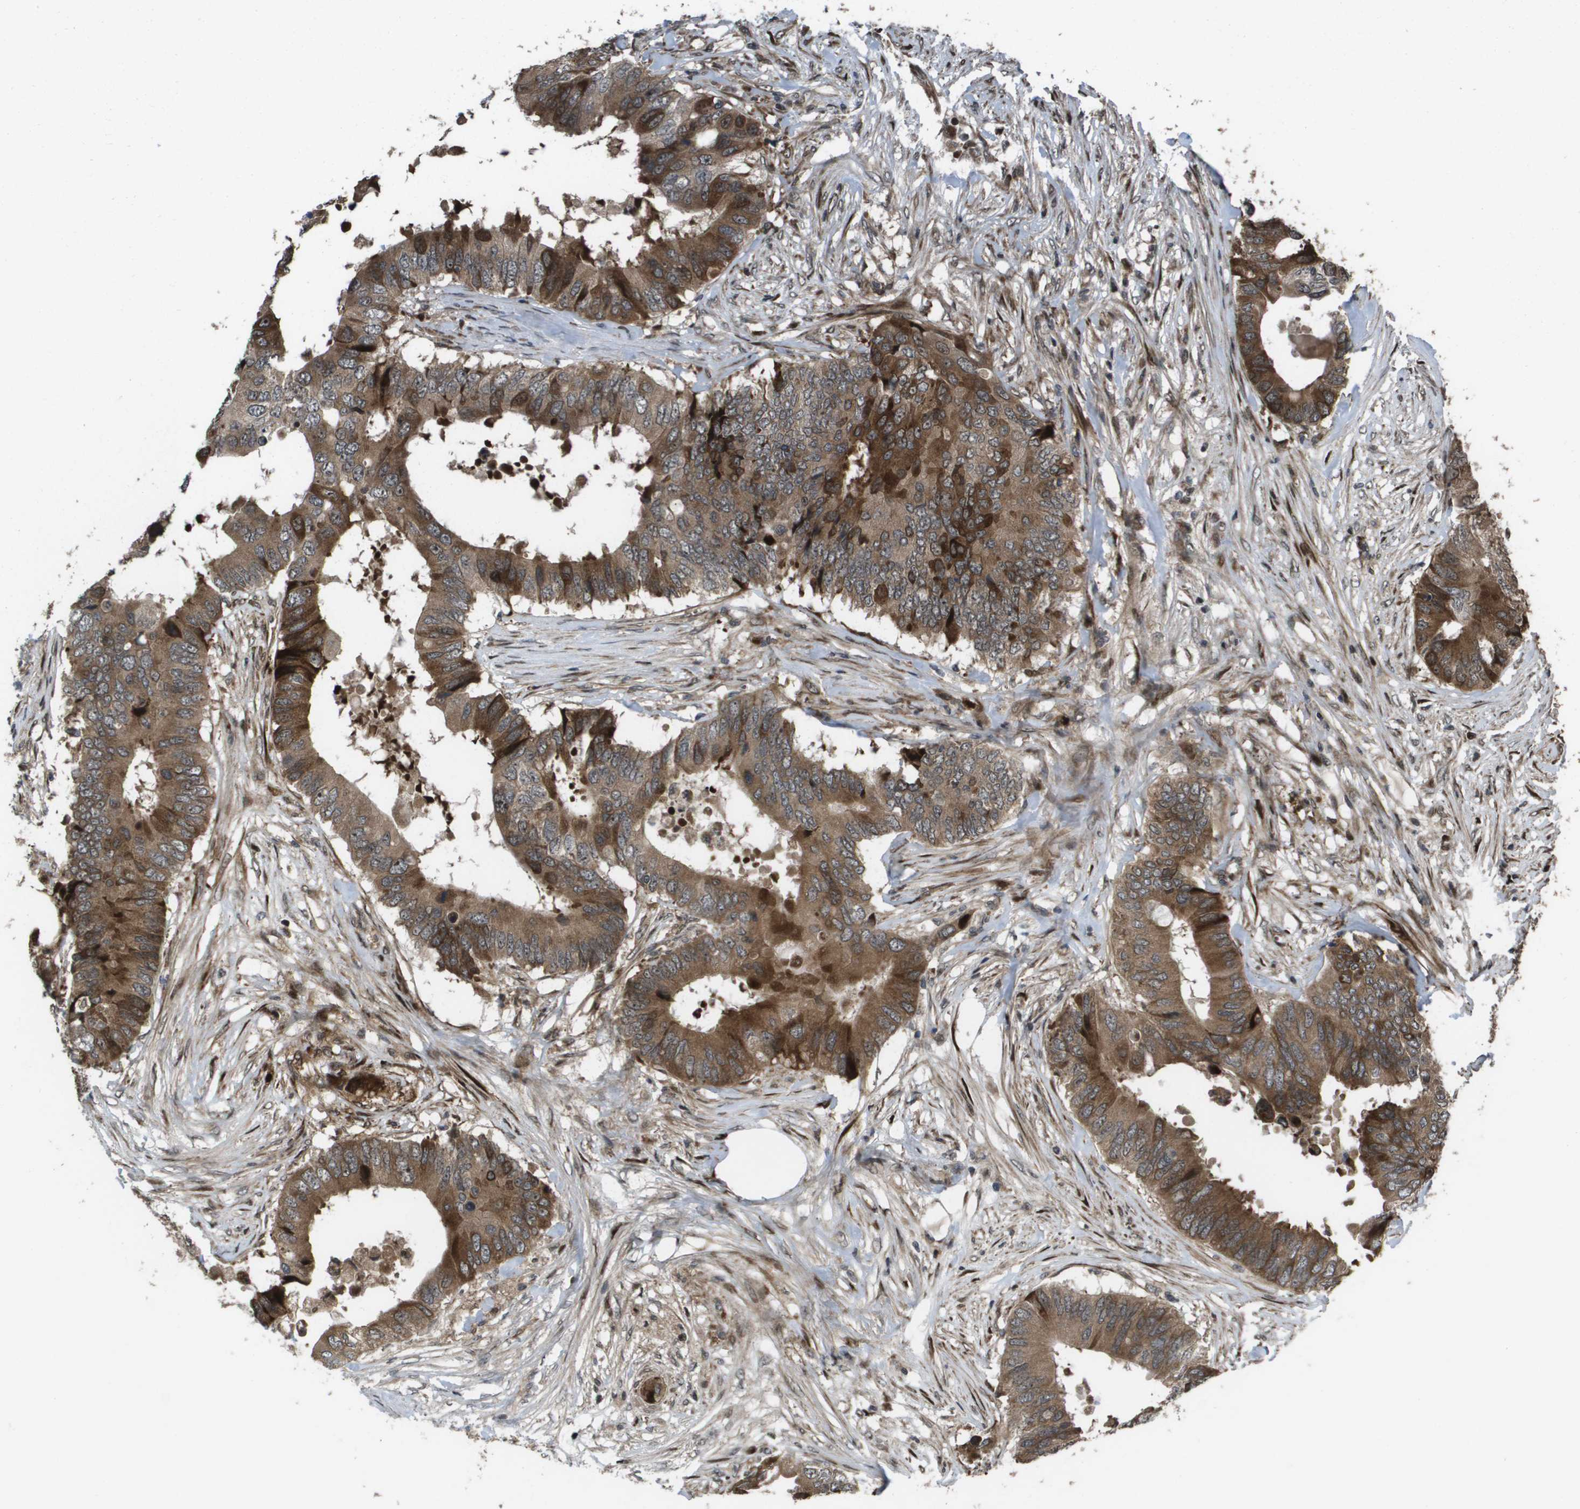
{"staining": {"intensity": "moderate", "quantity": ">75%", "location": "cytoplasmic/membranous"}, "tissue": "colorectal cancer", "cell_type": "Tumor cells", "image_type": "cancer", "snomed": [{"axis": "morphology", "description": "Adenocarcinoma, NOS"}, {"axis": "topography", "description": "Colon"}], "caption": "Immunohistochemistry staining of colorectal cancer (adenocarcinoma), which demonstrates medium levels of moderate cytoplasmic/membranous positivity in about >75% of tumor cells indicating moderate cytoplasmic/membranous protein positivity. The staining was performed using DAB (3,3'-diaminobenzidine) (brown) for protein detection and nuclei were counterstained in hematoxylin (blue).", "gene": "AXIN2", "patient": {"sex": "male", "age": 71}}